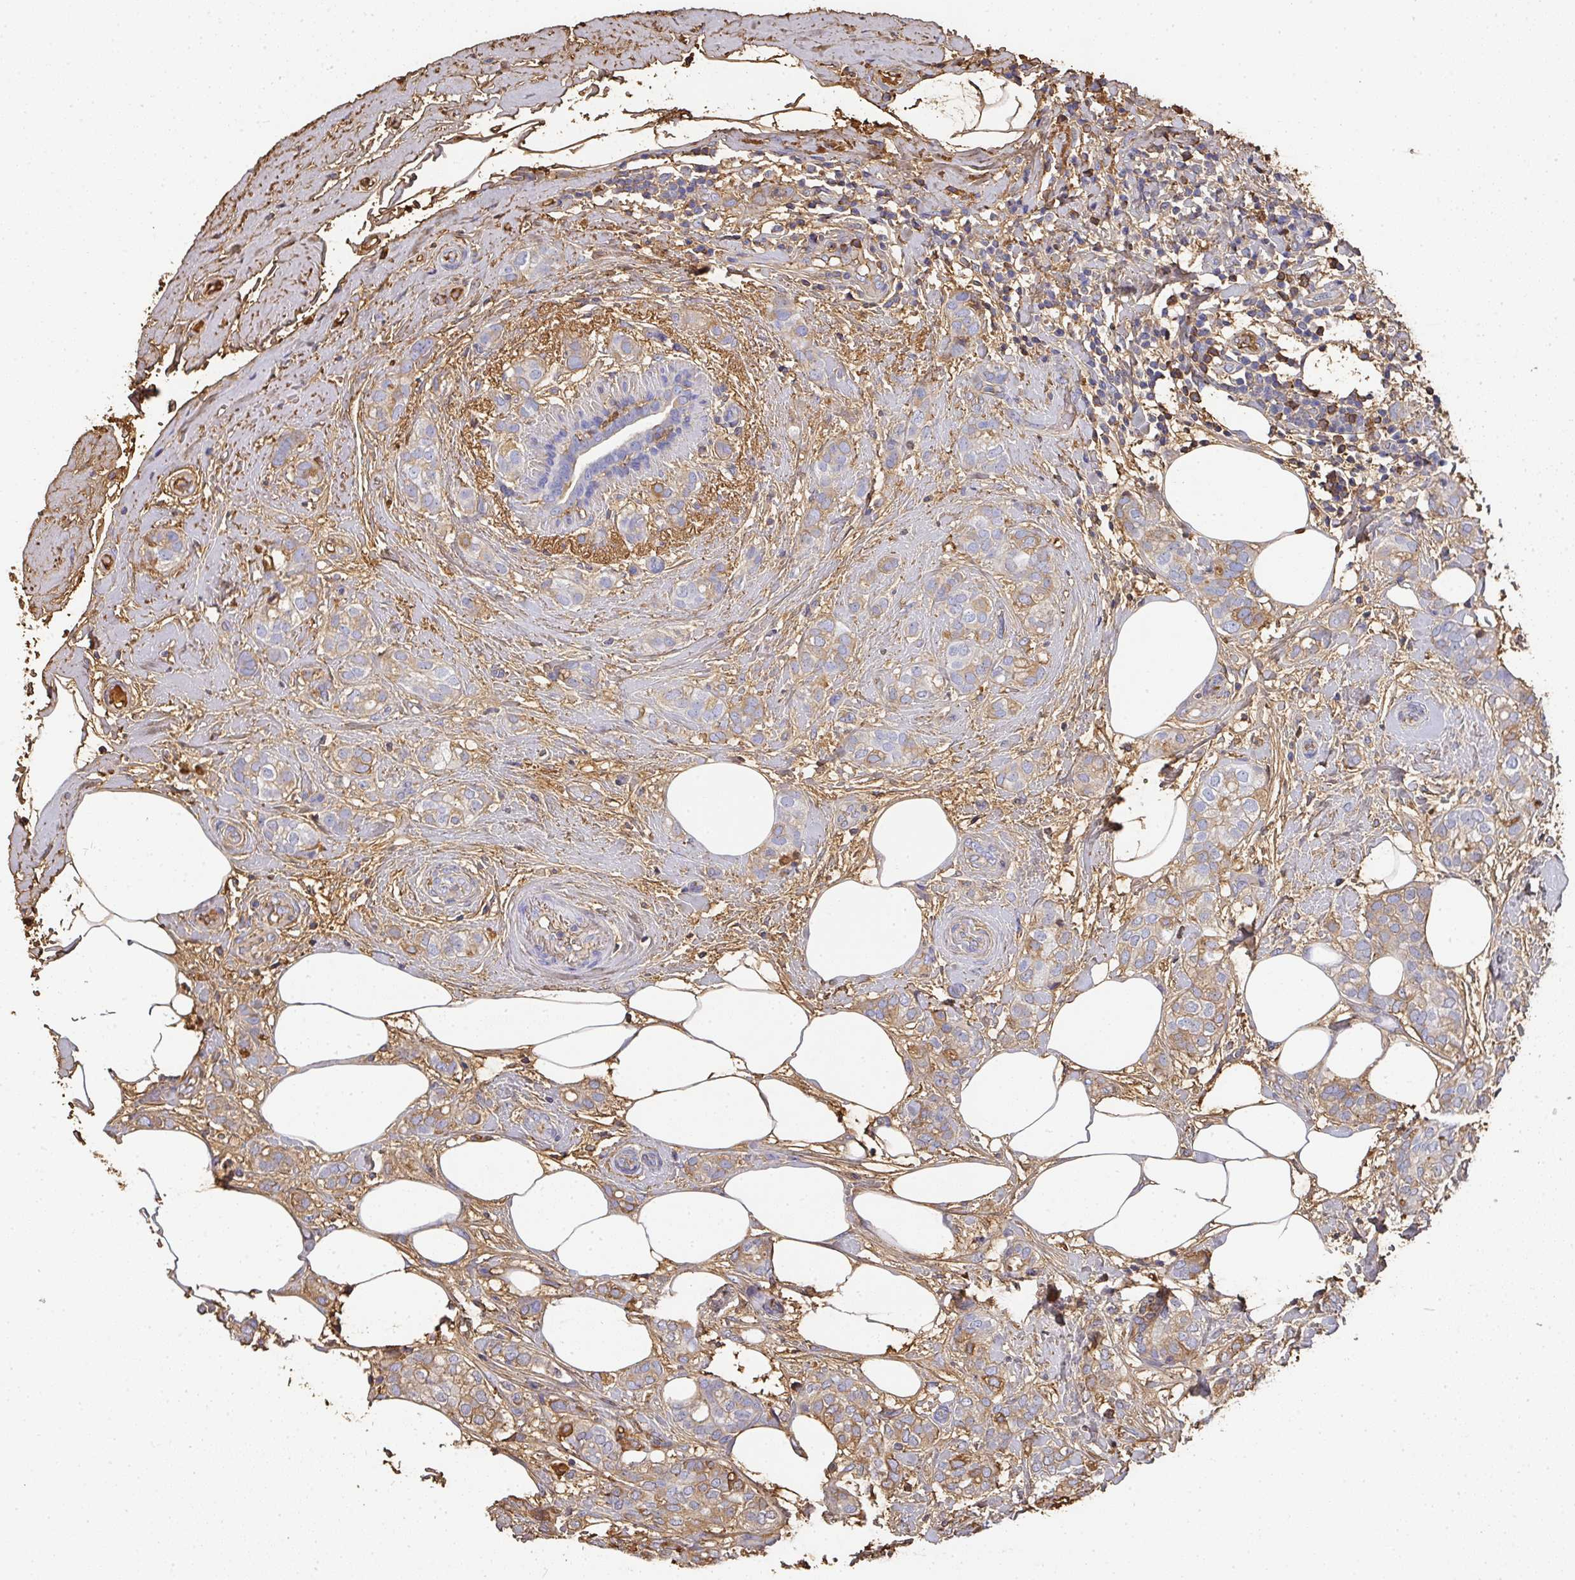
{"staining": {"intensity": "strong", "quantity": "25%-75%", "location": "cytoplasmic/membranous"}, "tissue": "breast cancer", "cell_type": "Tumor cells", "image_type": "cancer", "snomed": [{"axis": "morphology", "description": "Duct carcinoma"}, {"axis": "topography", "description": "Breast"}], "caption": "Breast cancer was stained to show a protein in brown. There is high levels of strong cytoplasmic/membranous expression in about 25%-75% of tumor cells.", "gene": "ALB", "patient": {"sex": "female", "age": 73}}